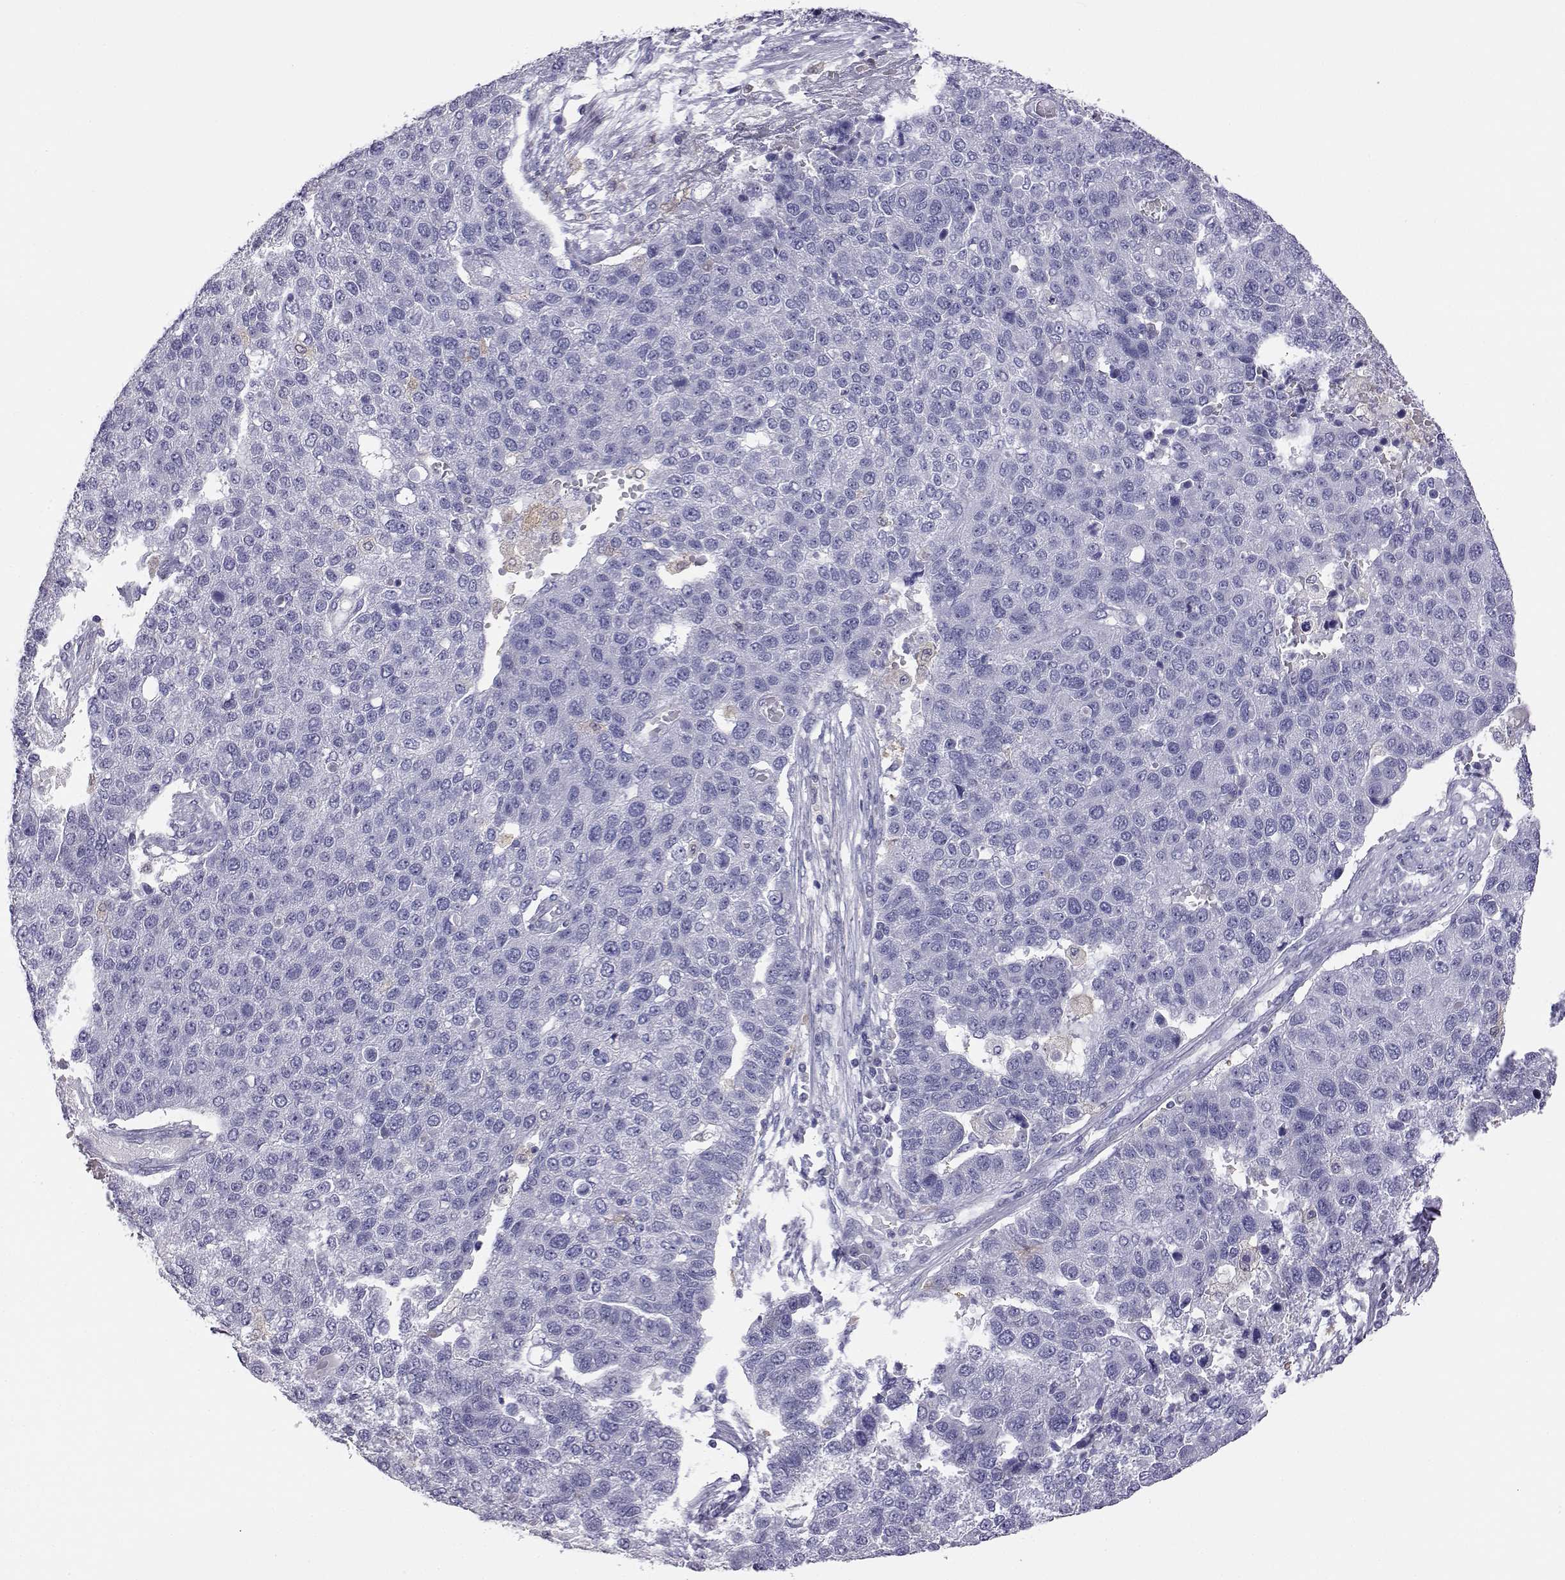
{"staining": {"intensity": "negative", "quantity": "none", "location": "none"}, "tissue": "pancreatic cancer", "cell_type": "Tumor cells", "image_type": "cancer", "snomed": [{"axis": "morphology", "description": "Adenocarcinoma, NOS"}, {"axis": "topography", "description": "Pancreas"}], "caption": "Pancreatic cancer (adenocarcinoma) stained for a protein using immunohistochemistry (IHC) reveals no expression tumor cells.", "gene": "AKR1B1", "patient": {"sex": "female", "age": 61}}